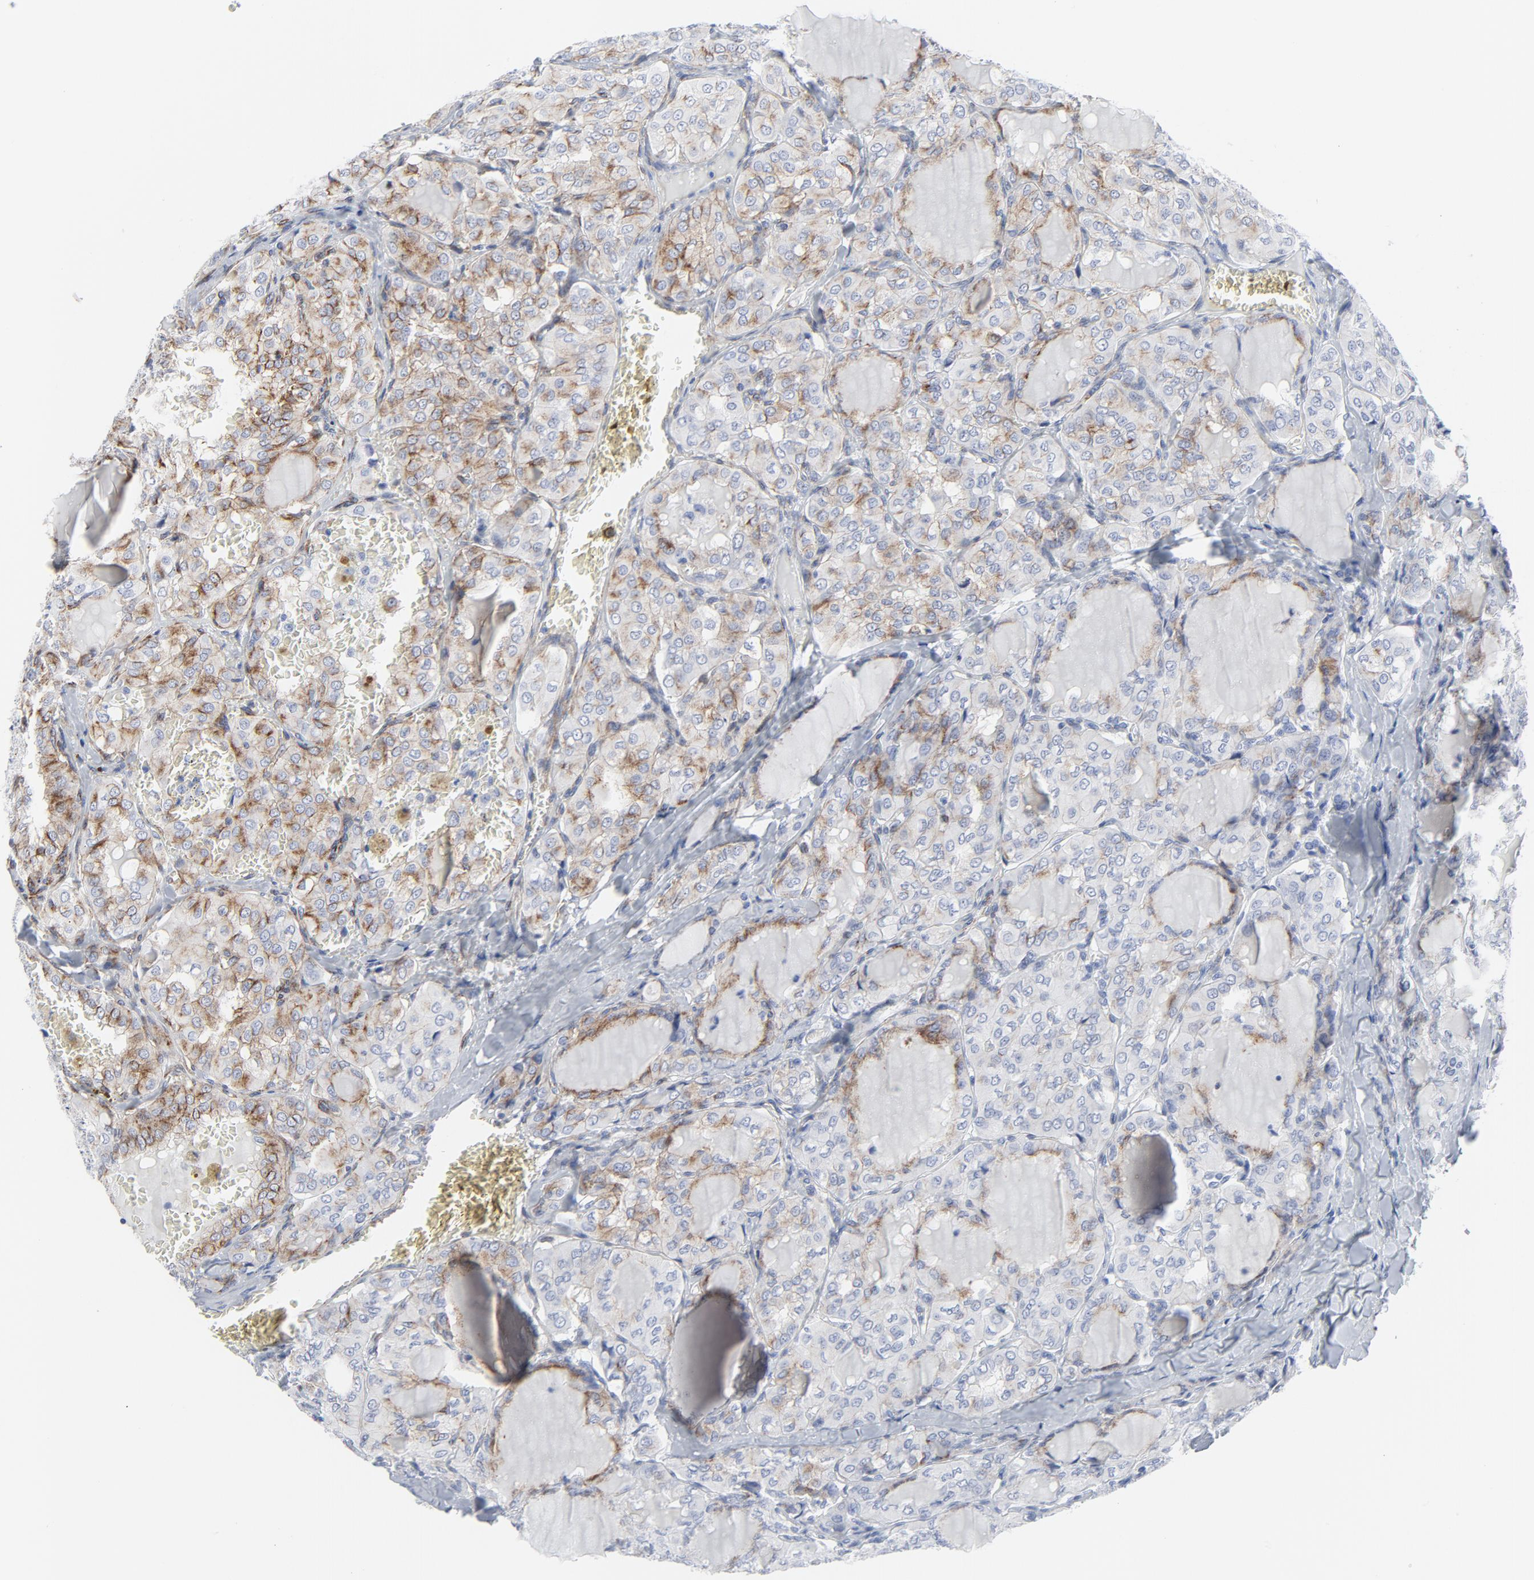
{"staining": {"intensity": "weak", "quantity": "<25%", "location": "cytoplasmic/membranous"}, "tissue": "thyroid cancer", "cell_type": "Tumor cells", "image_type": "cancer", "snomed": [{"axis": "morphology", "description": "Papillary adenocarcinoma, NOS"}, {"axis": "topography", "description": "Thyroid gland"}], "caption": "DAB (3,3'-diaminobenzidine) immunohistochemical staining of thyroid cancer (papillary adenocarcinoma) reveals no significant staining in tumor cells.", "gene": "TUBB1", "patient": {"sex": "male", "age": 20}}